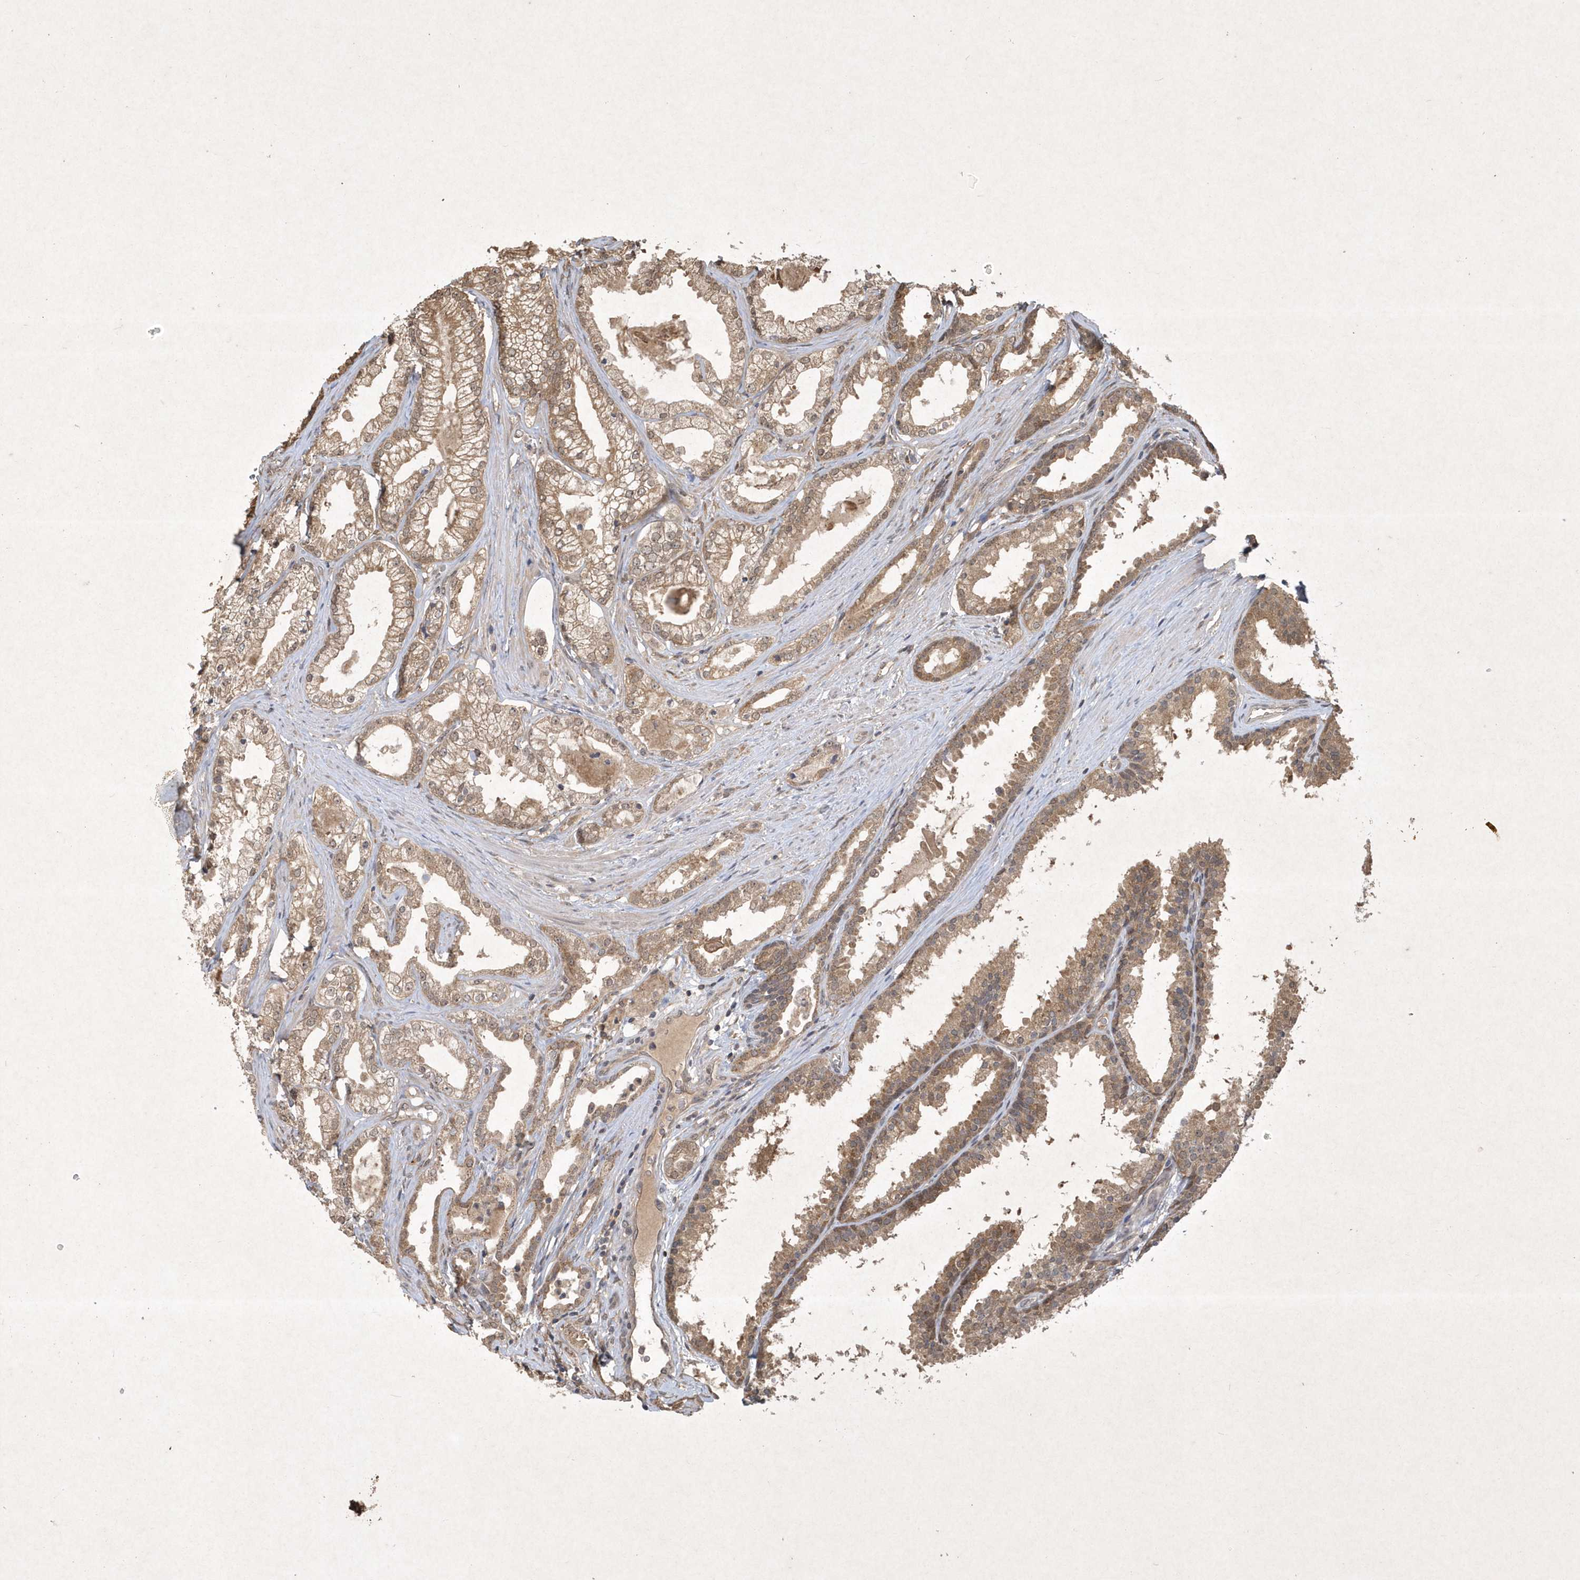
{"staining": {"intensity": "moderate", "quantity": ">75%", "location": "cytoplasmic/membranous"}, "tissue": "prostate cancer", "cell_type": "Tumor cells", "image_type": "cancer", "snomed": [{"axis": "morphology", "description": "Adenocarcinoma, High grade"}, {"axis": "topography", "description": "Prostate"}], "caption": "Immunohistochemical staining of prostate cancer (high-grade adenocarcinoma) reveals medium levels of moderate cytoplasmic/membranous protein expression in about >75% of tumor cells.", "gene": "AKR7A2", "patient": {"sex": "male", "age": 68}}